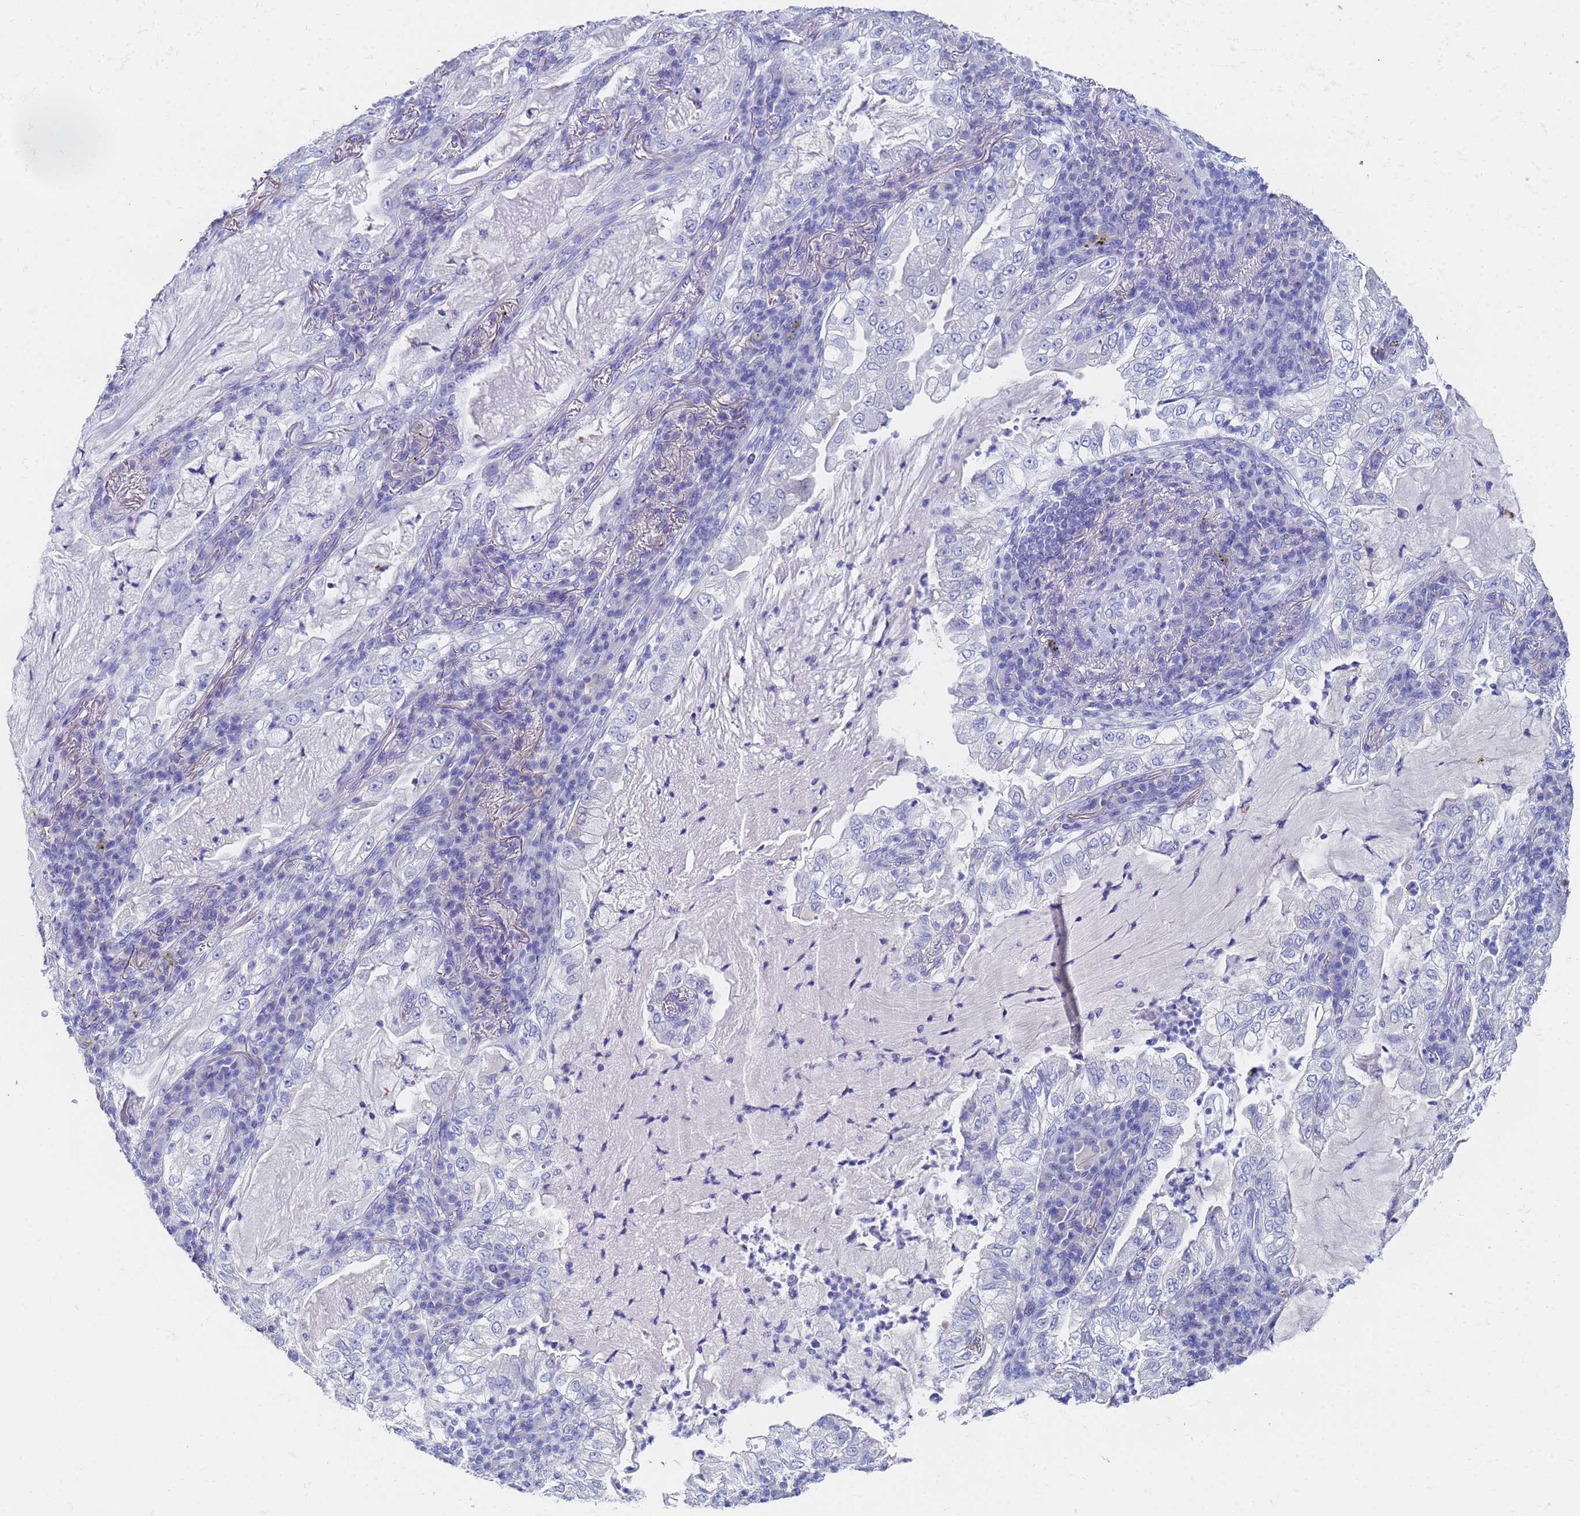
{"staining": {"intensity": "negative", "quantity": "none", "location": "none"}, "tissue": "lung cancer", "cell_type": "Tumor cells", "image_type": "cancer", "snomed": [{"axis": "morphology", "description": "Adenocarcinoma, NOS"}, {"axis": "topography", "description": "Lung"}], "caption": "Tumor cells are negative for protein expression in human lung adenocarcinoma.", "gene": "C2orf72", "patient": {"sex": "female", "age": 73}}